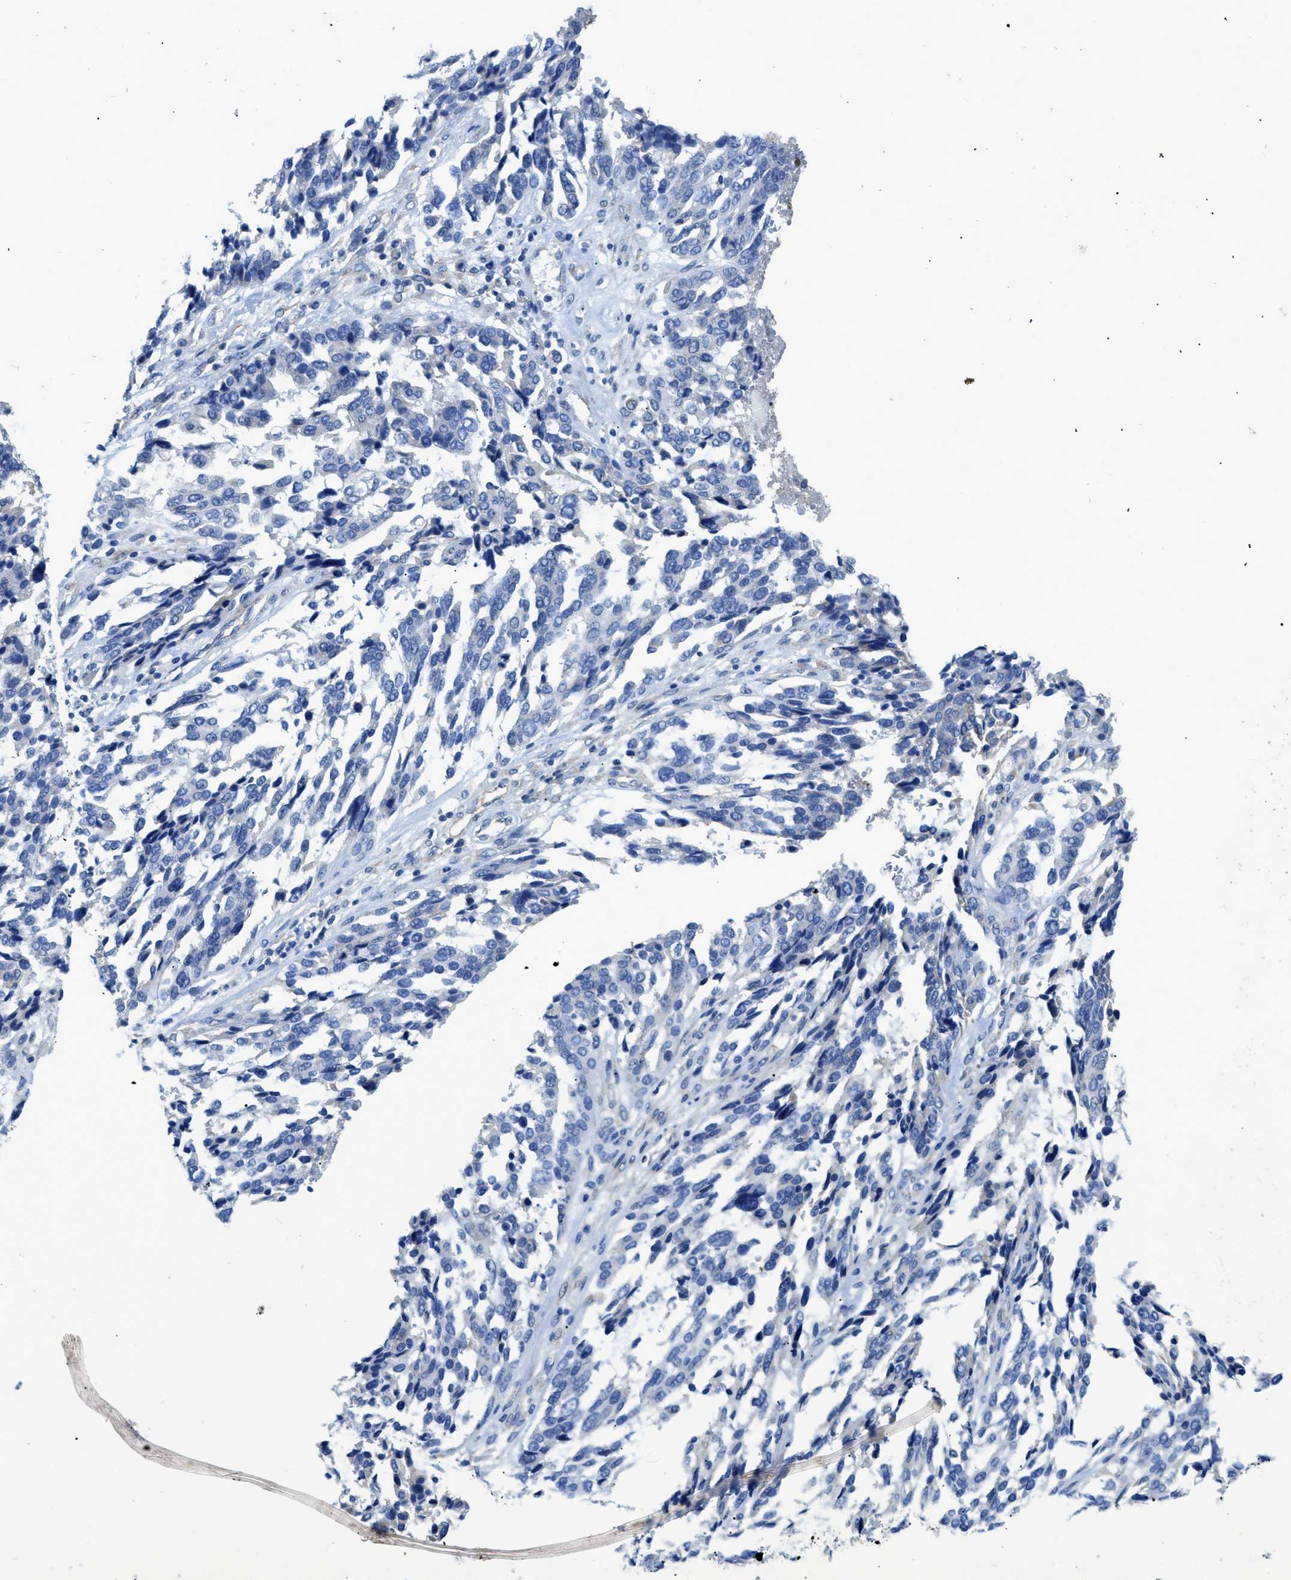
{"staining": {"intensity": "negative", "quantity": "none", "location": "none"}, "tissue": "ovarian cancer", "cell_type": "Tumor cells", "image_type": "cancer", "snomed": [{"axis": "morphology", "description": "Cystadenocarcinoma, serous, NOS"}, {"axis": "topography", "description": "Ovary"}], "caption": "This is an immunohistochemistry (IHC) micrograph of serous cystadenocarcinoma (ovarian). There is no positivity in tumor cells.", "gene": "ITPR1", "patient": {"sex": "female", "age": 44}}